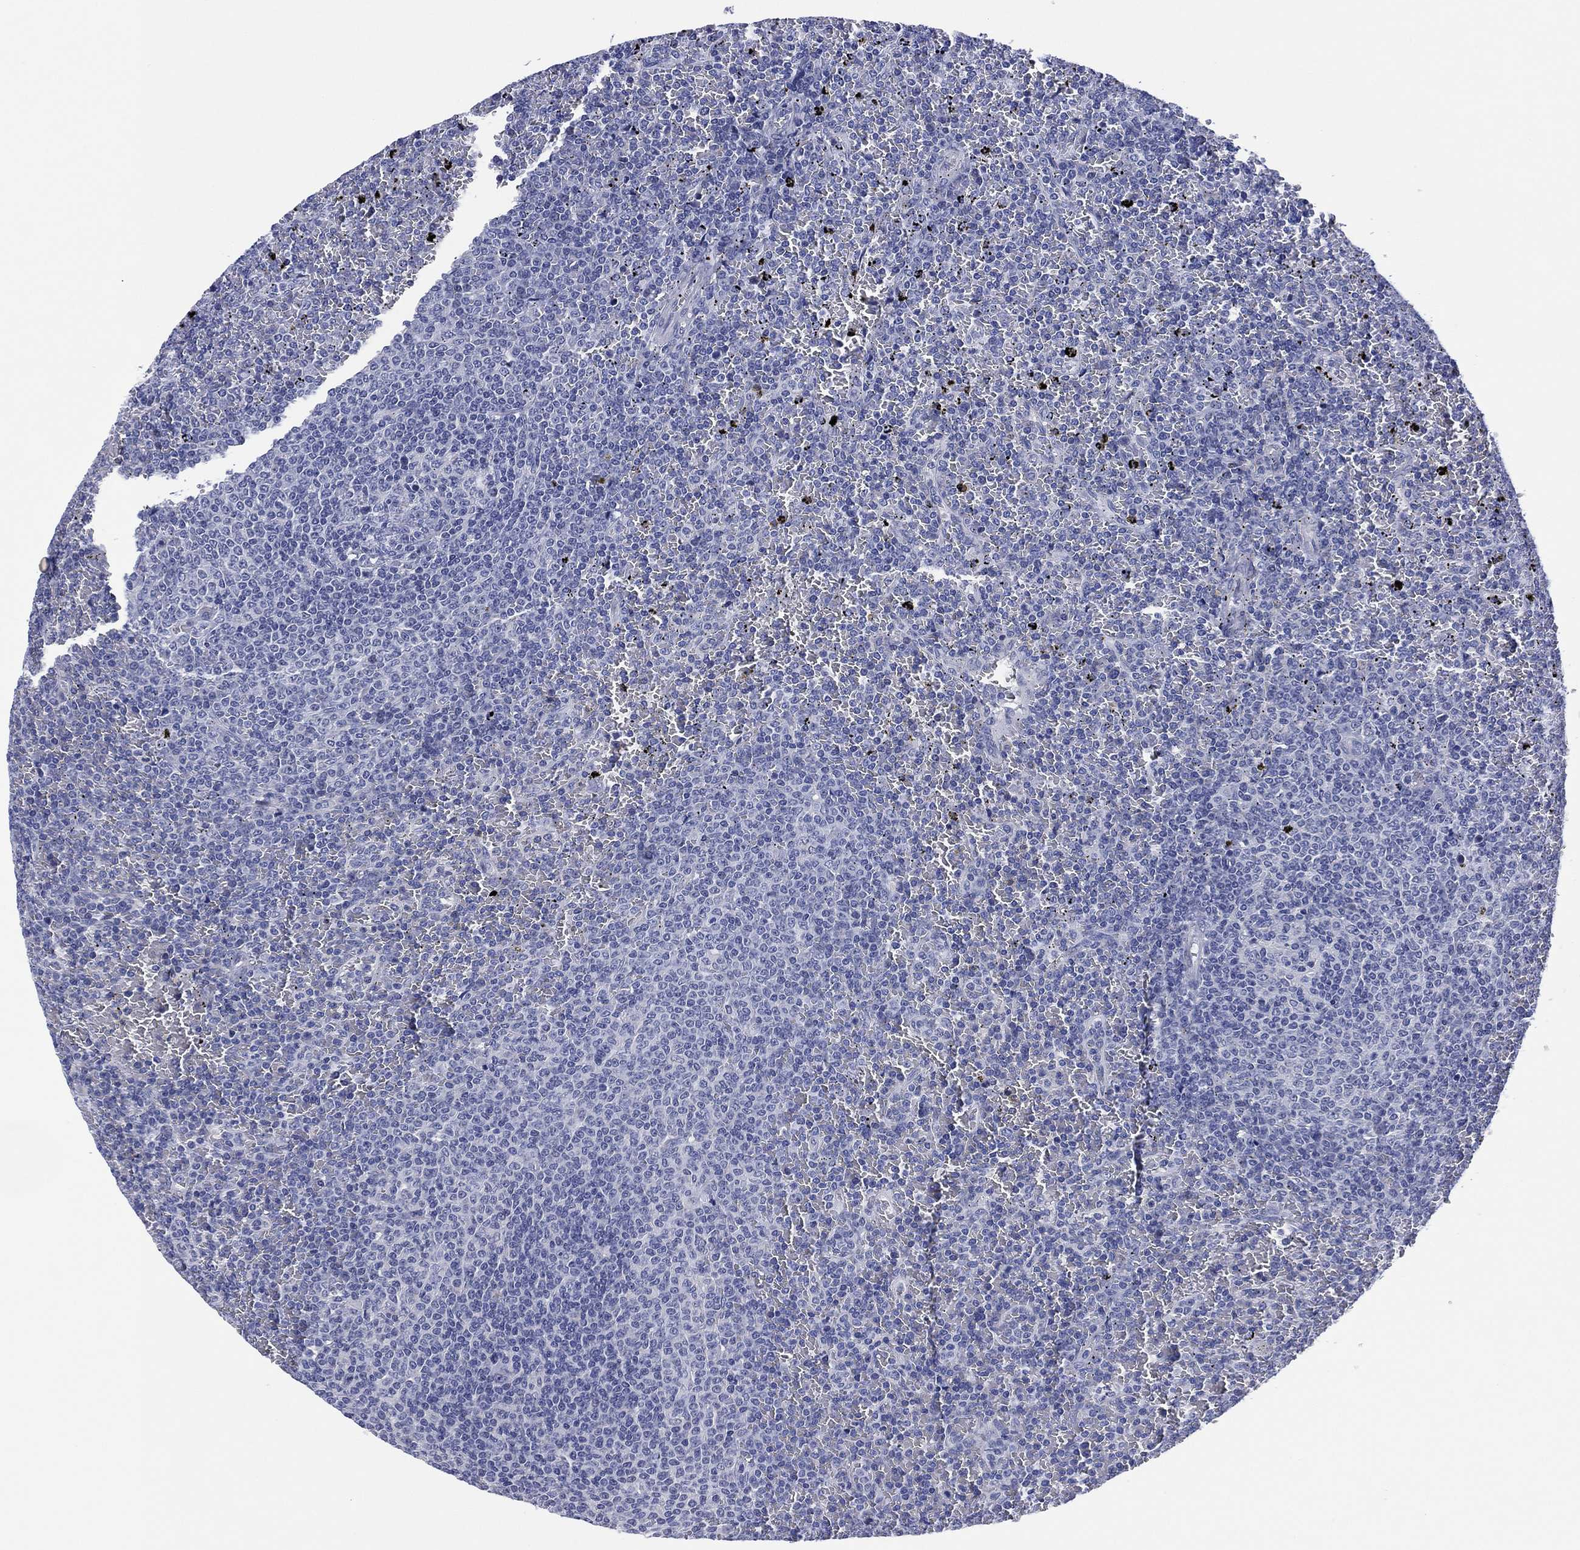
{"staining": {"intensity": "negative", "quantity": "none", "location": "none"}, "tissue": "lymphoma", "cell_type": "Tumor cells", "image_type": "cancer", "snomed": [{"axis": "morphology", "description": "Malignant lymphoma, non-Hodgkin's type, Low grade"}, {"axis": "topography", "description": "Spleen"}], "caption": "Tumor cells show no significant protein positivity in lymphoma. (DAB (3,3'-diaminobenzidine) immunohistochemistry visualized using brightfield microscopy, high magnification).", "gene": "CLIP3", "patient": {"sex": "female", "age": 77}}